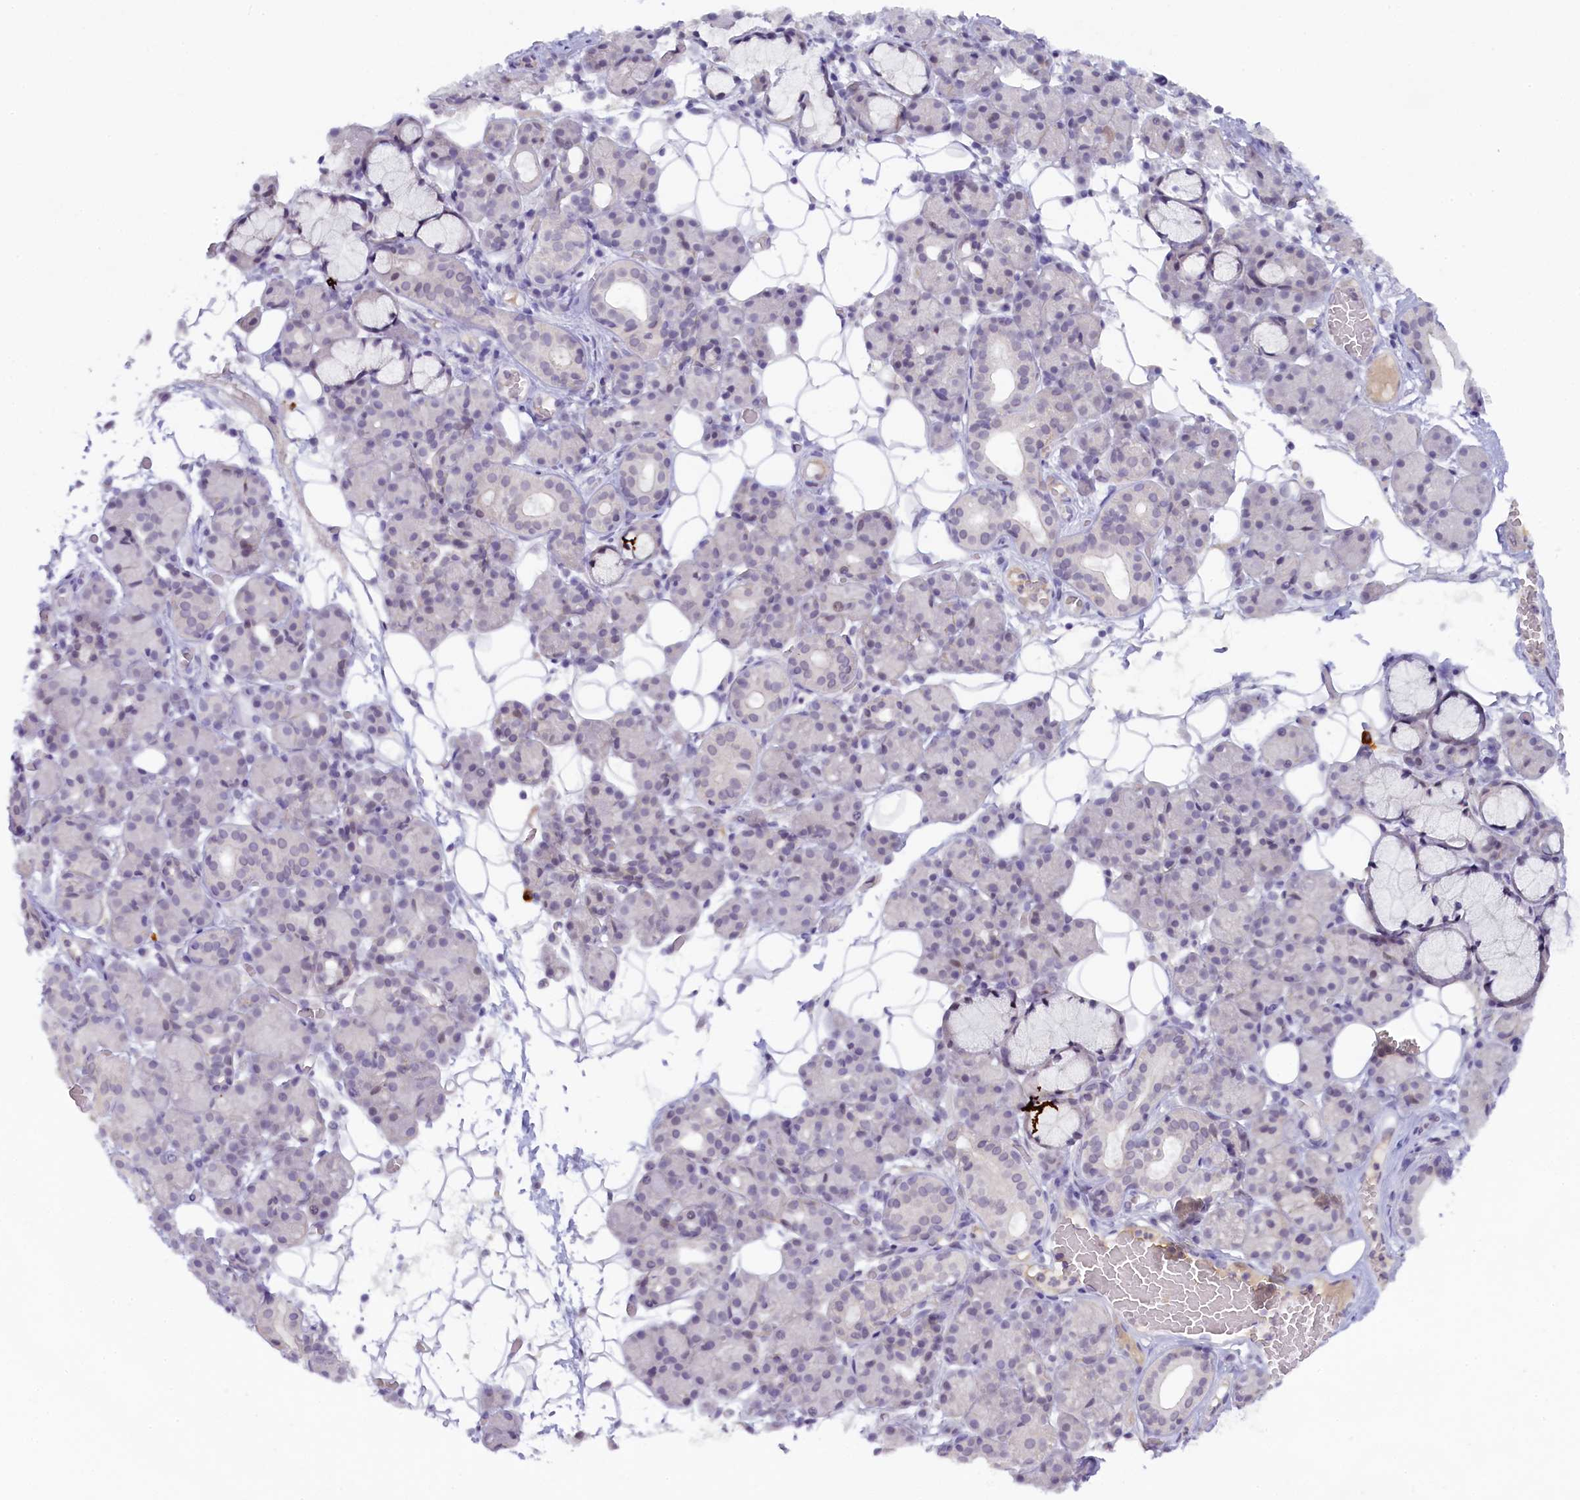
{"staining": {"intensity": "weak", "quantity": "<25%", "location": "nuclear"}, "tissue": "salivary gland", "cell_type": "Glandular cells", "image_type": "normal", "snomed": [{"axis": "morphology", "description": "Normal tissue, NOS"}, {"axis": "topography", "description": "Salivary gland"}], "caption": "This is an immunohistochemistry (IHC) image of unremarkable salivary gland. There is no staining in glandular cells.", "gene": "CRAMP1", "patient": {"sex": "male", "age": 63}}